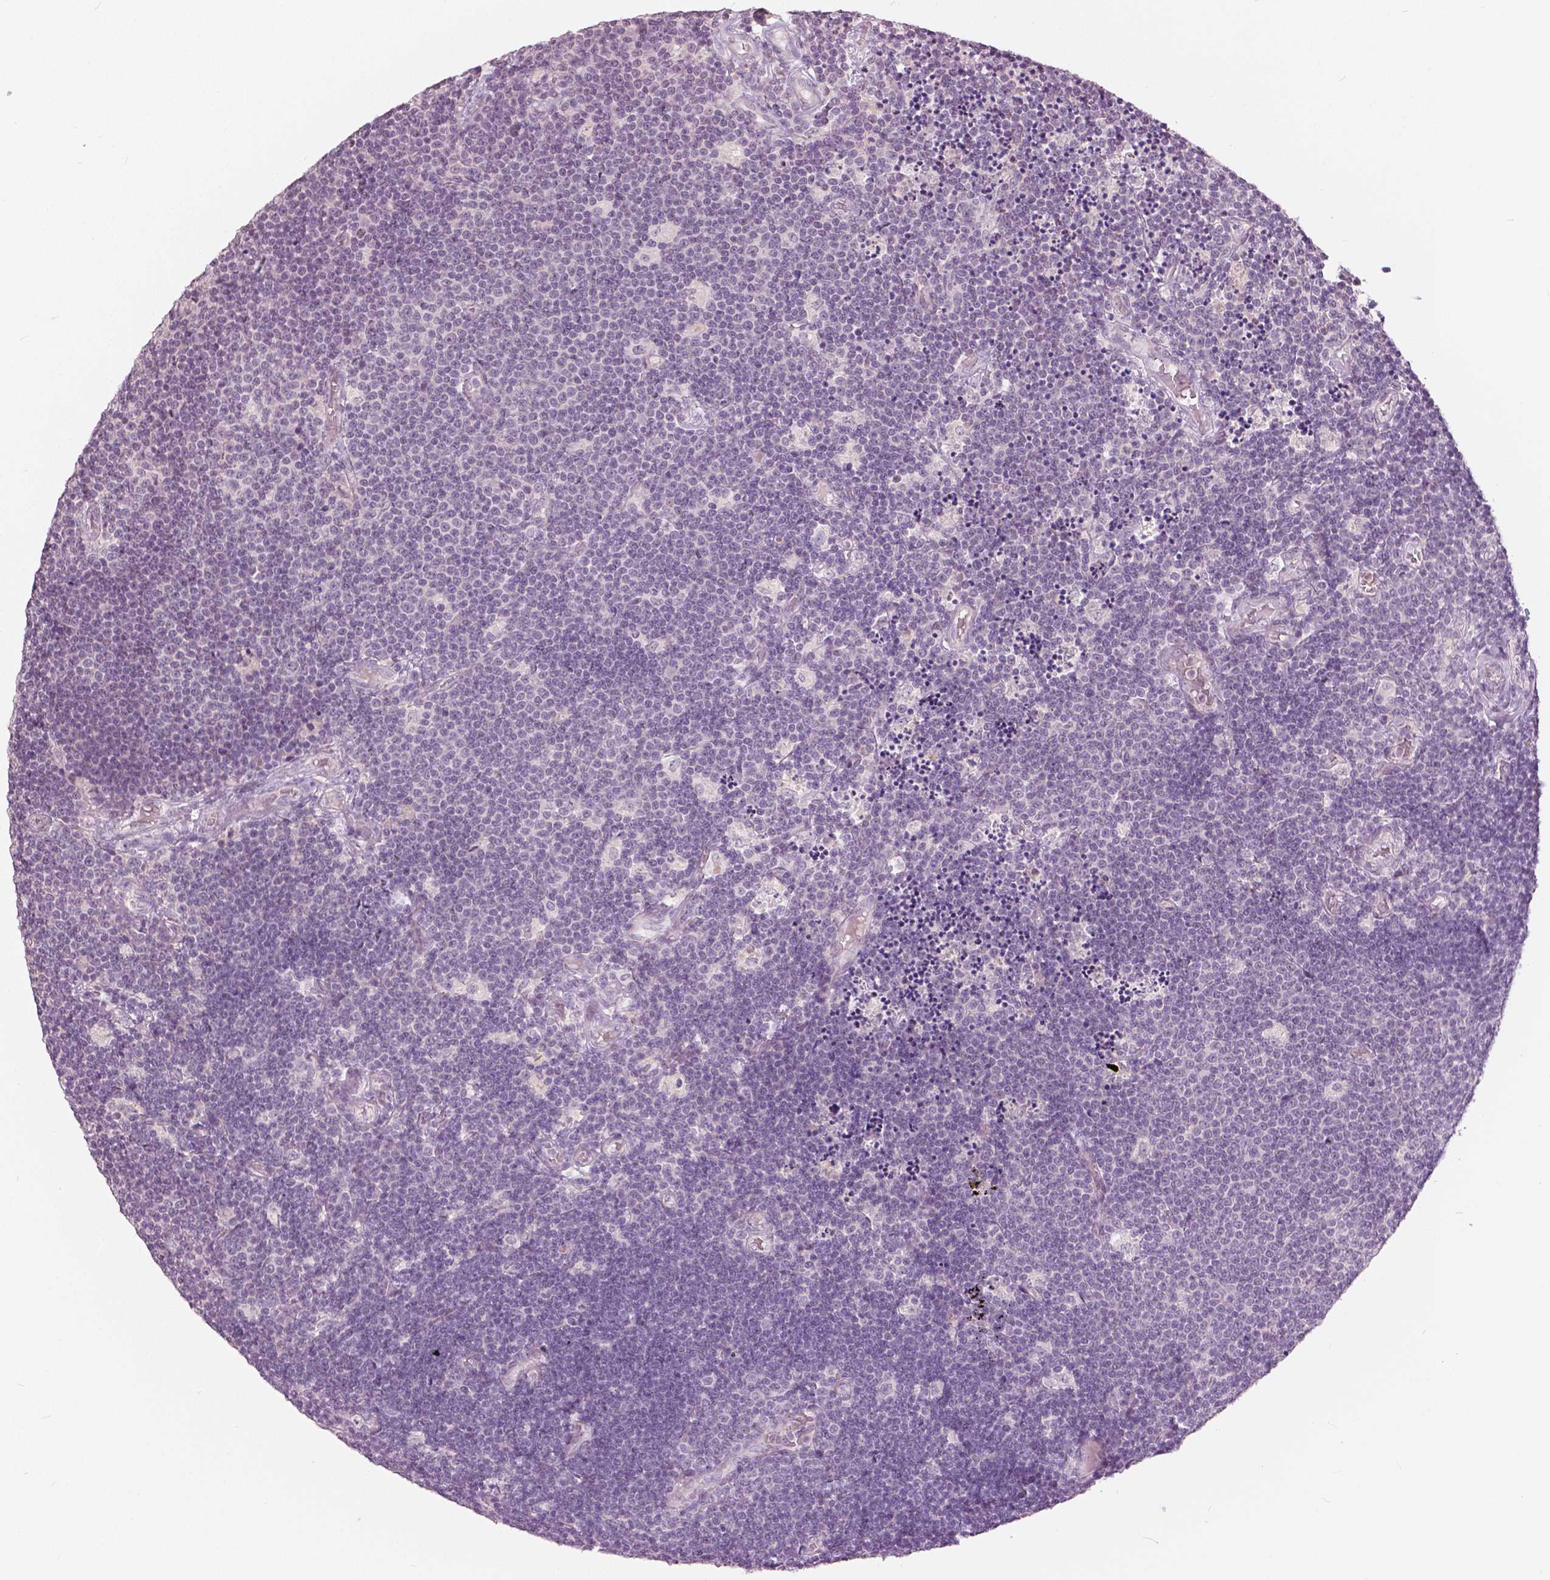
{"staining": {"intensity": "negative", "quantity": "none", "location": "none"}, "tissue": "lymphoma", "cell_type": "Tumor cells", "image_type": "cancer", "snomed": [{"axis": "morphology", "description": "Malignant lymphoma, non-Hodgkin's type, Low grade"}, {"axis": "topography", "description": "Brain"}], "caption": "An IHC photomicrograph of malignant lymphoma, non-Hodgkin's type (low-grade) is shown. There is no staining in tumor cells of malignant lymphoma, non-Hodgkin's type (low-grade).", "gene": "NANOG", "patient": {"sex": "female", "age": 66}}